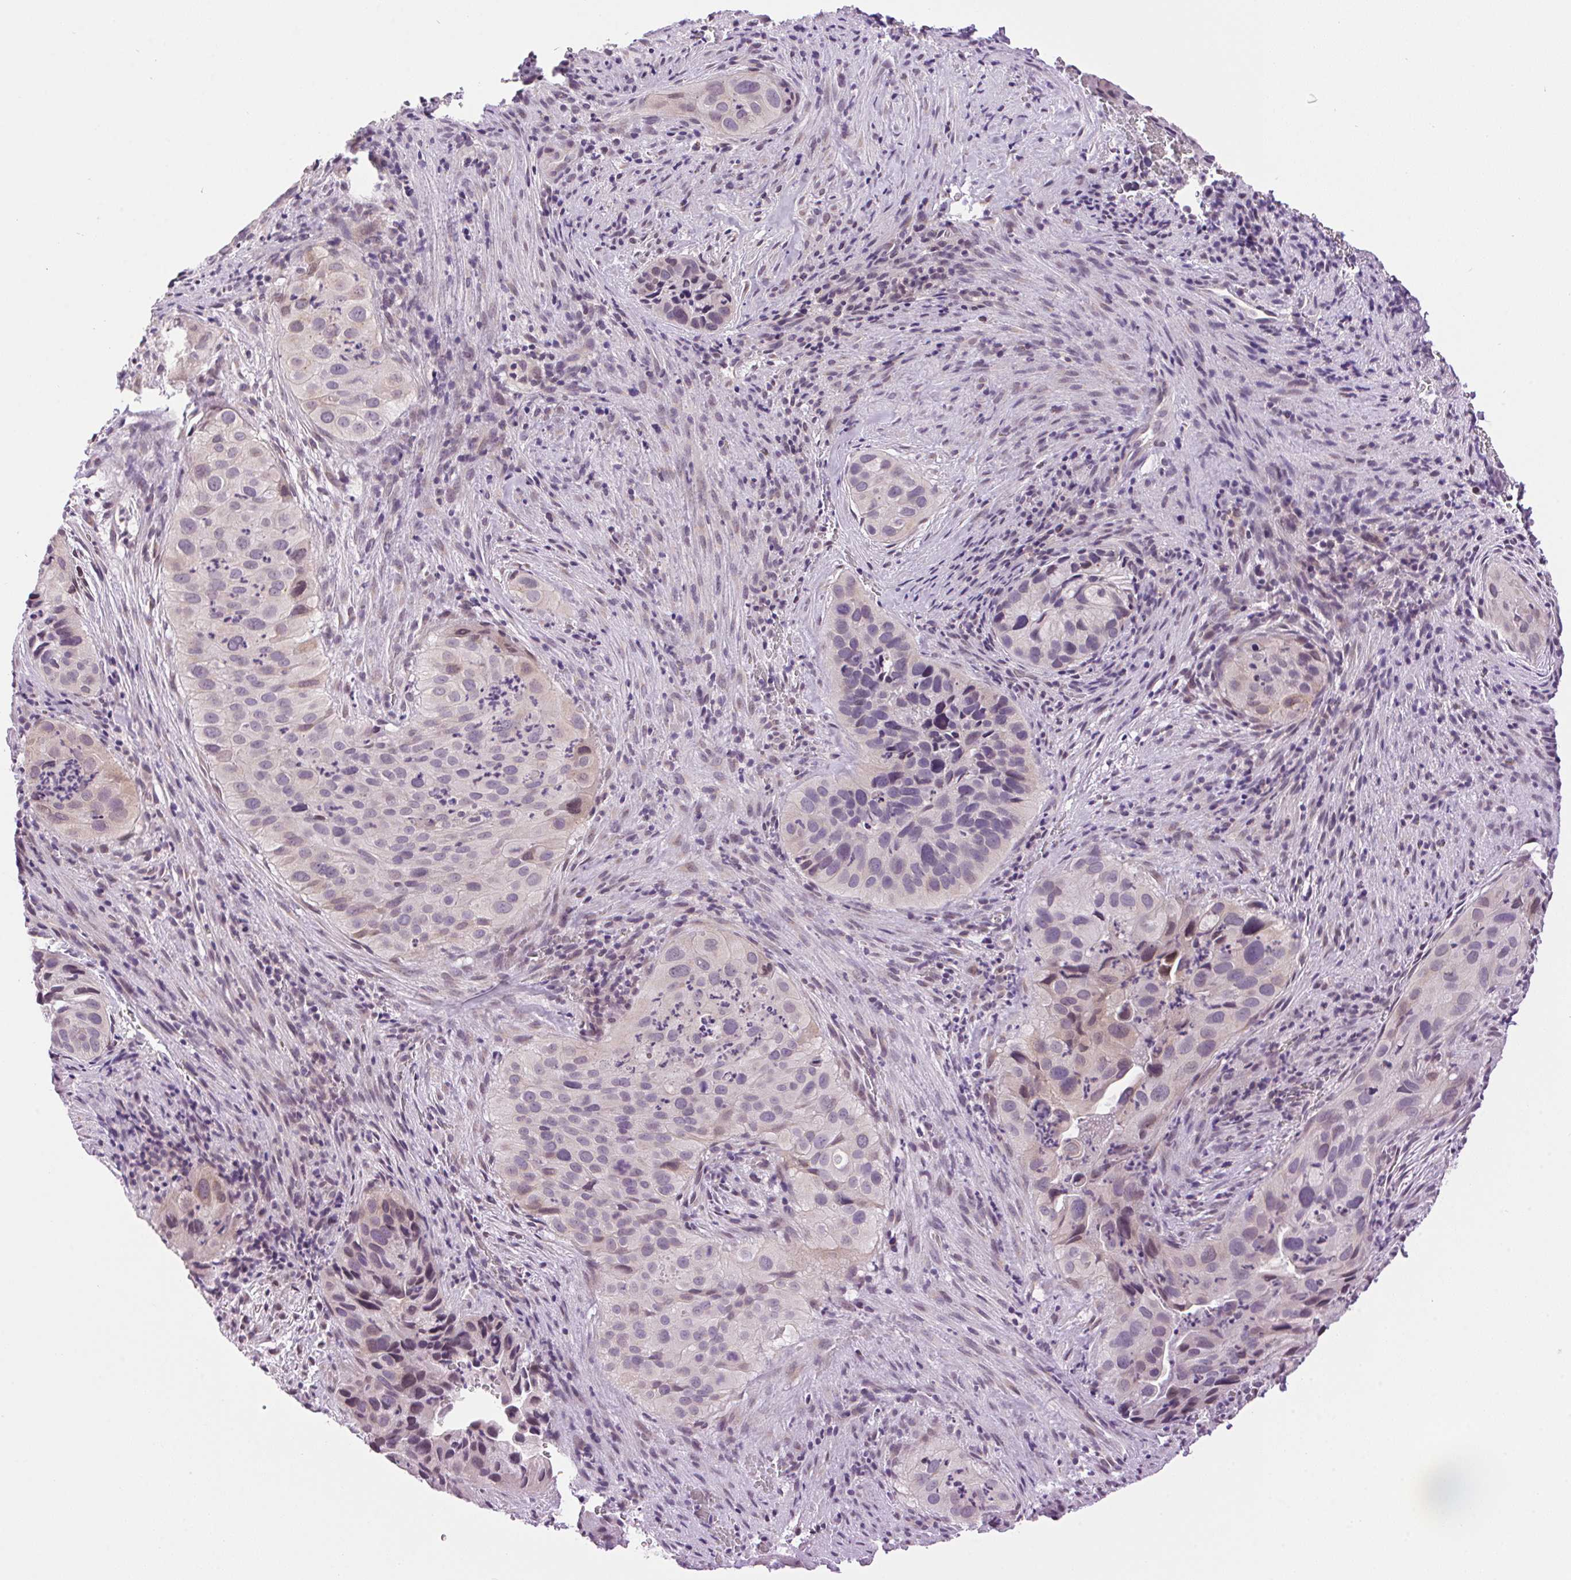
{"staining": {"intensity": "negative", "quantity": "none", "location": "none"}, "tissue": "cervical cancer", "cell_type": "Tumor cells", "image_type": "cancer", "snomed": [{"axis": "morphology", "description": "Squamous cell carcinoma, NOS"}, {"axis": "topography", "description": "Cervix"}], "caption": "Immunohistochemistry (IHC) of cervical cancer (squamous cell carcinoma) shows no staining in tumor cells.", "gene": "SMIM13", "patient": {"sex": "female", "age": 38}}